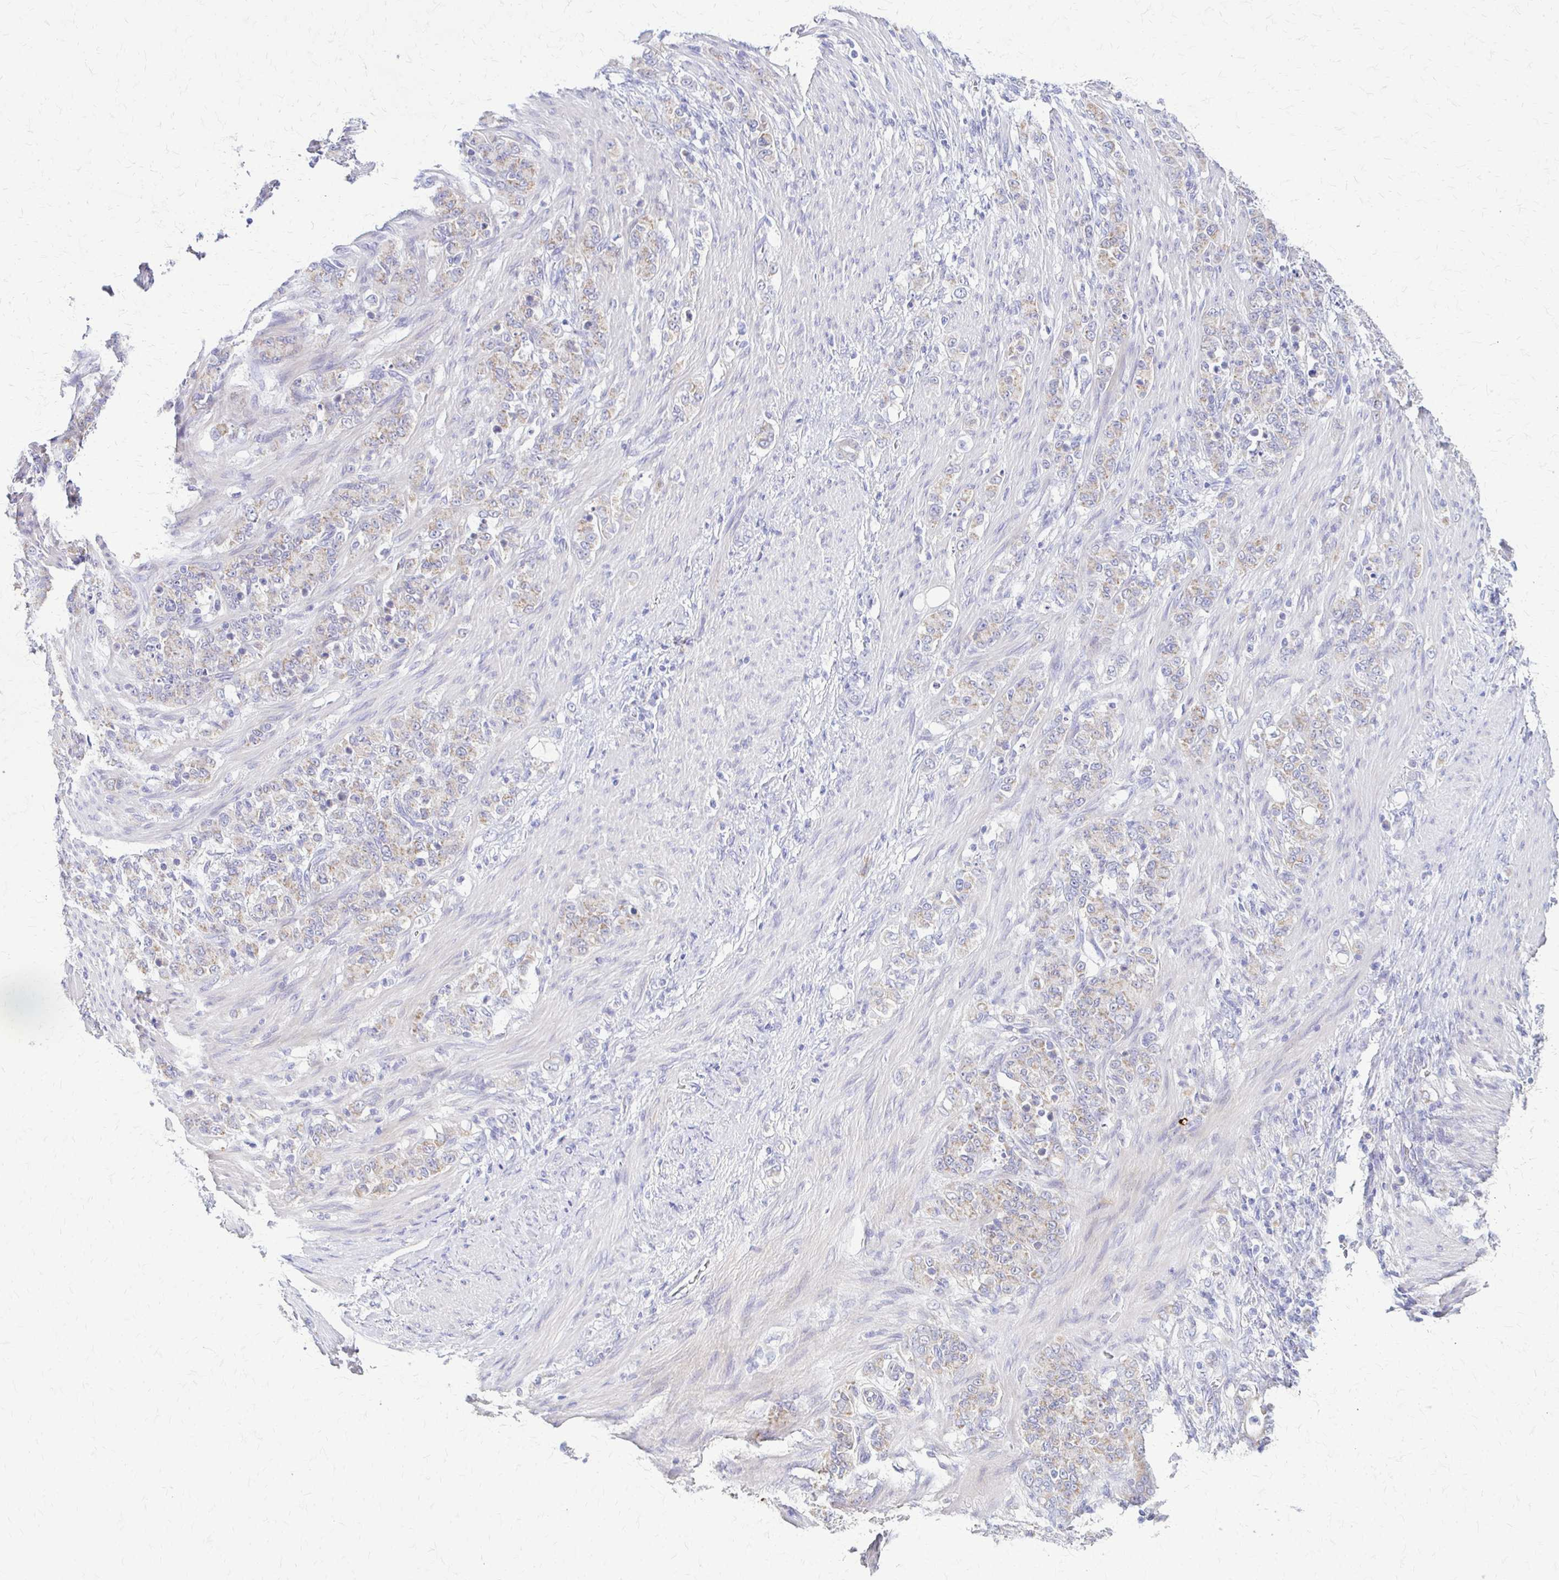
{"staining": {"intensity": "moderate", "quantity": "25%-75%", "location": "cytoplasmic/membranous"}, "tissue": "stomach cancer", "cell_type": "Tumor cells", "image_type": "cancer", "snomed": [{"axis": "morphology", "description": "Adenocarcinoma, NOS"}, {"axis": "topography", "description": "Stomach"}], "caption": "Human adenocarcinoma (stomach) stained with a protein marker reveals moderate staining in tumor cells.", "gene": "SAMD13", "patient": {"sex": "female", "age": 79}}